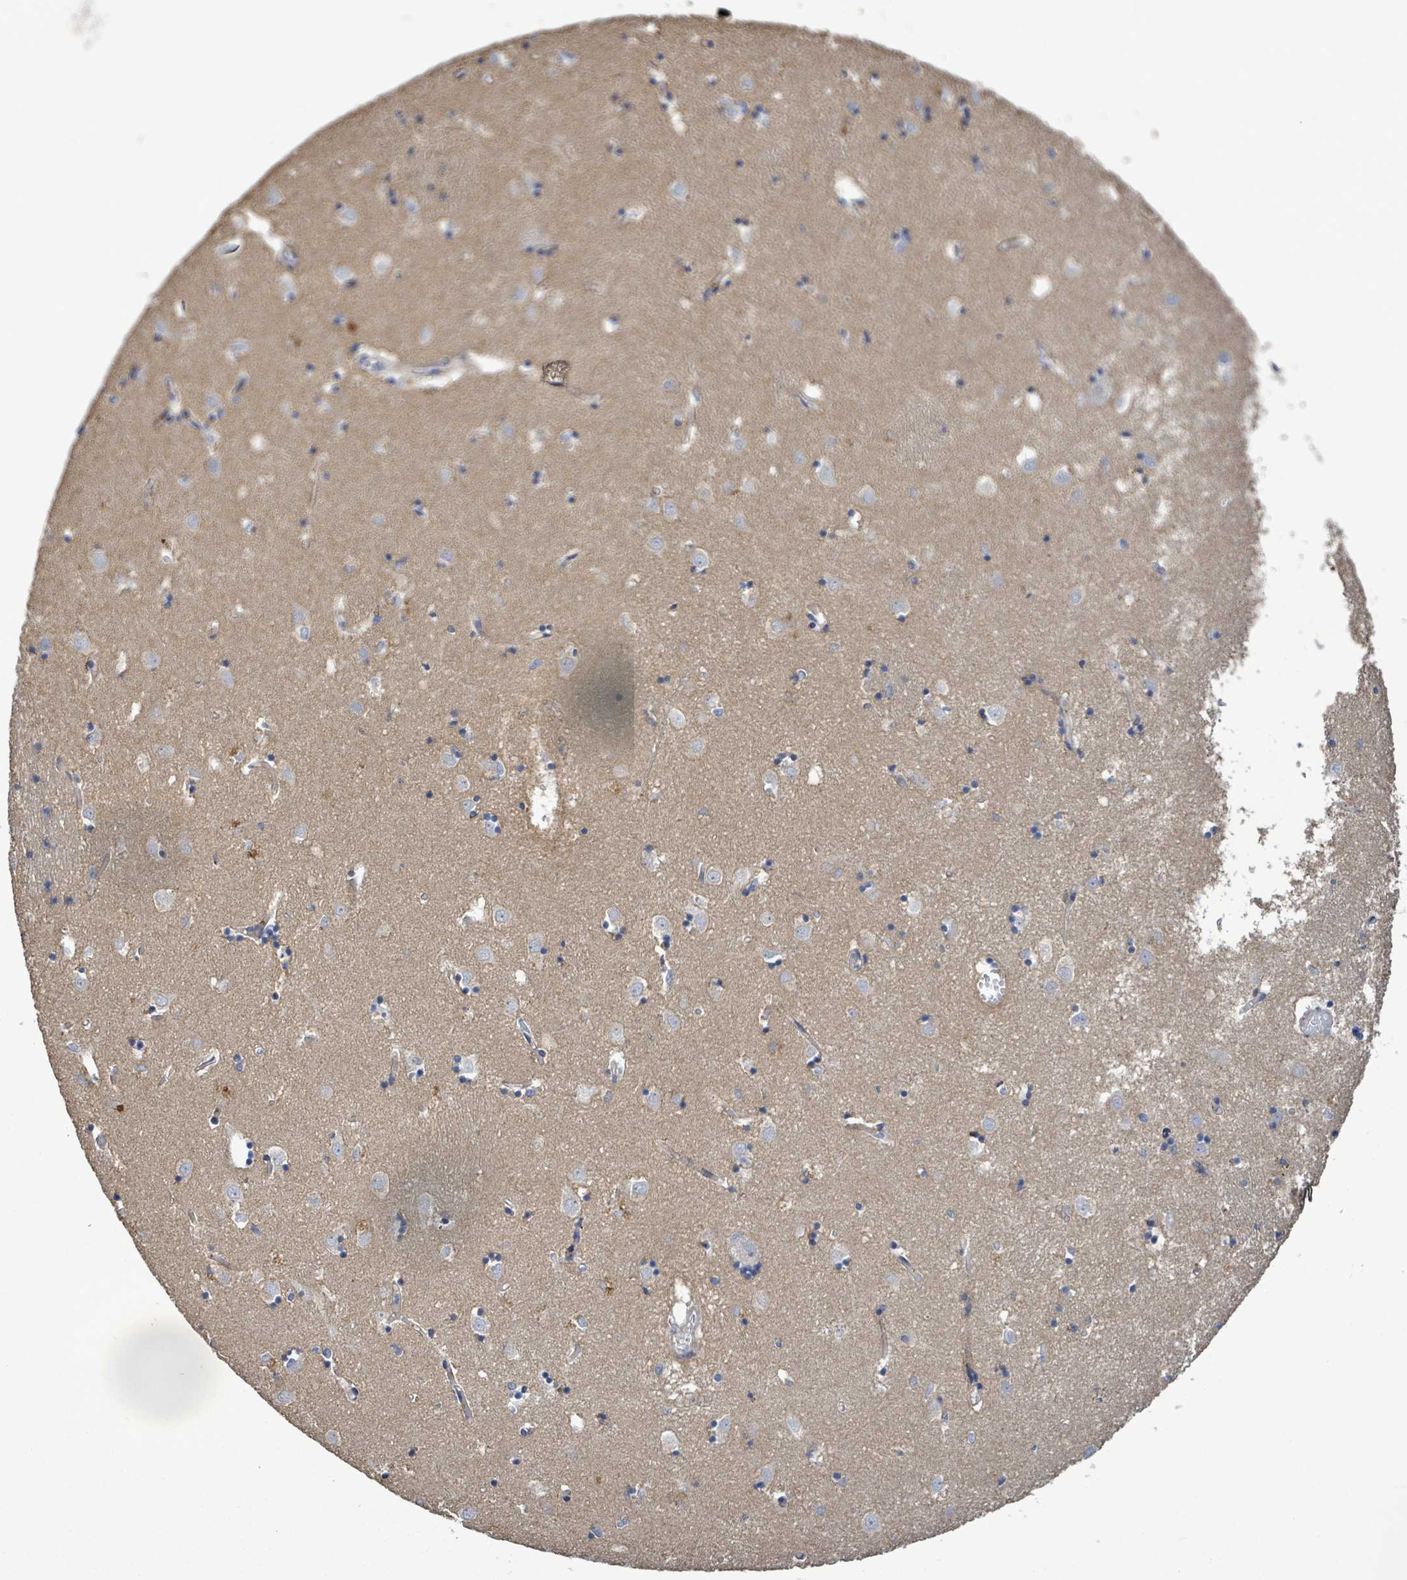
{"staining": {"intensity": "negative", "quantity": "none", "location": "none"}, "tissue": "caudate", "cell_type": "Glial cells", "image_type": "normal", "snomed": [{"axis": "morphology", "description": "Normal tissue, NOS"}, {"axis": "topography", "description": "Lateral ventricle wall"}], "caption": "IHC micrograph of unremarkable caudate: human caudate stained with DAB displays no significant protein expression in glial cells. Nuclei are stained in blue.", "gene": "HRAS", "patient": {"sex": "male", "age": 70}}